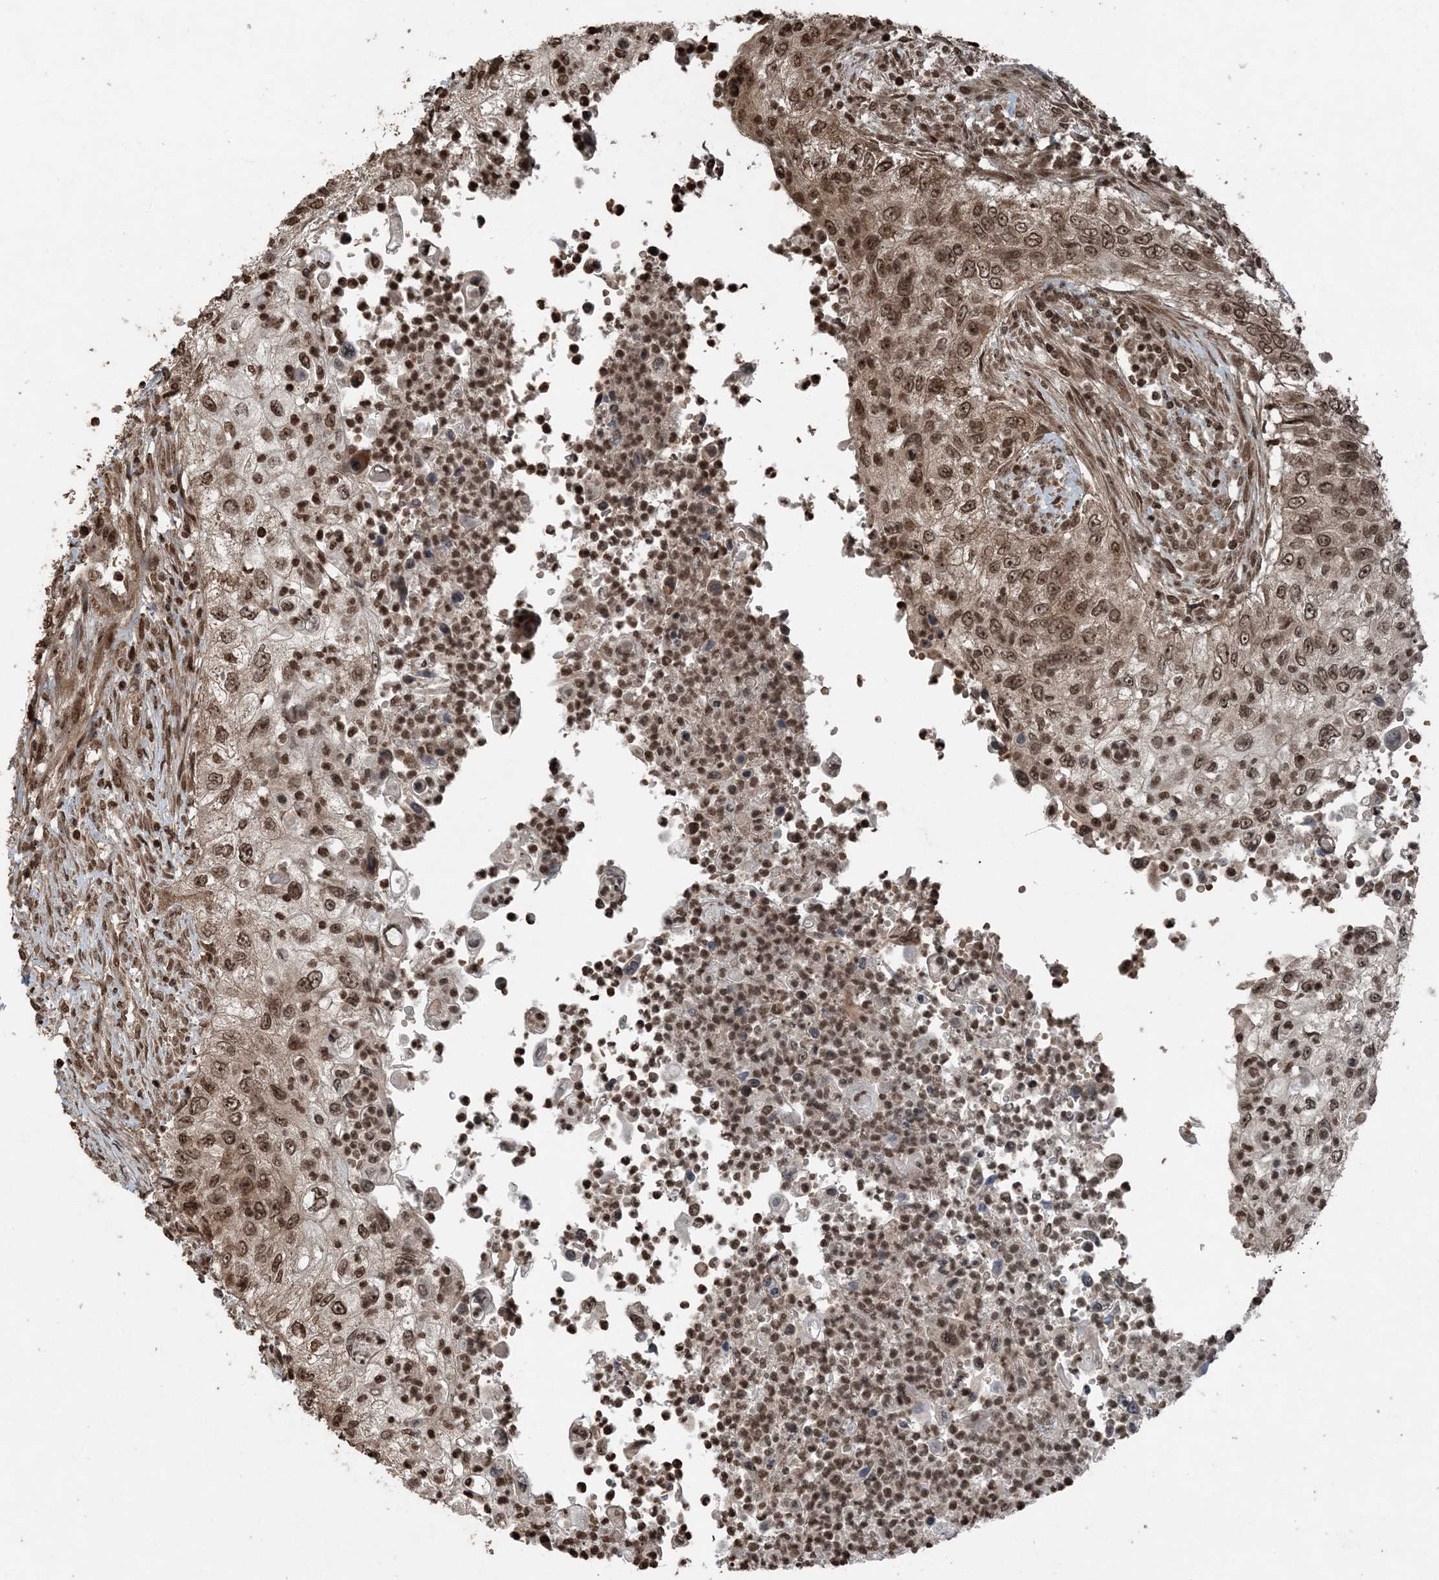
{"staining": {"intensity": "moderate", "quantity": ">75%", "location": "cytoplasmic/membranous,nuclear"}, "tissue": "urothelial cancer", "cell_type": "Tumor cells", "image_type": "cancer", "snomed": [{"axis": "morphology", "description": "Urothelial carcinoma, High grade"}, {"axis": "topography", "description": "Urinary bladder"}], "caption": "Protein expression by immunohistochemistry (IHC) displays moderate cytoplasmic/membranous and nuclear expression in about >75% of tumor cells in urothelial carcinoma (high-grade).", "gene": "ZFAND2B", "patient": {"sex": "female", "age": 60}}